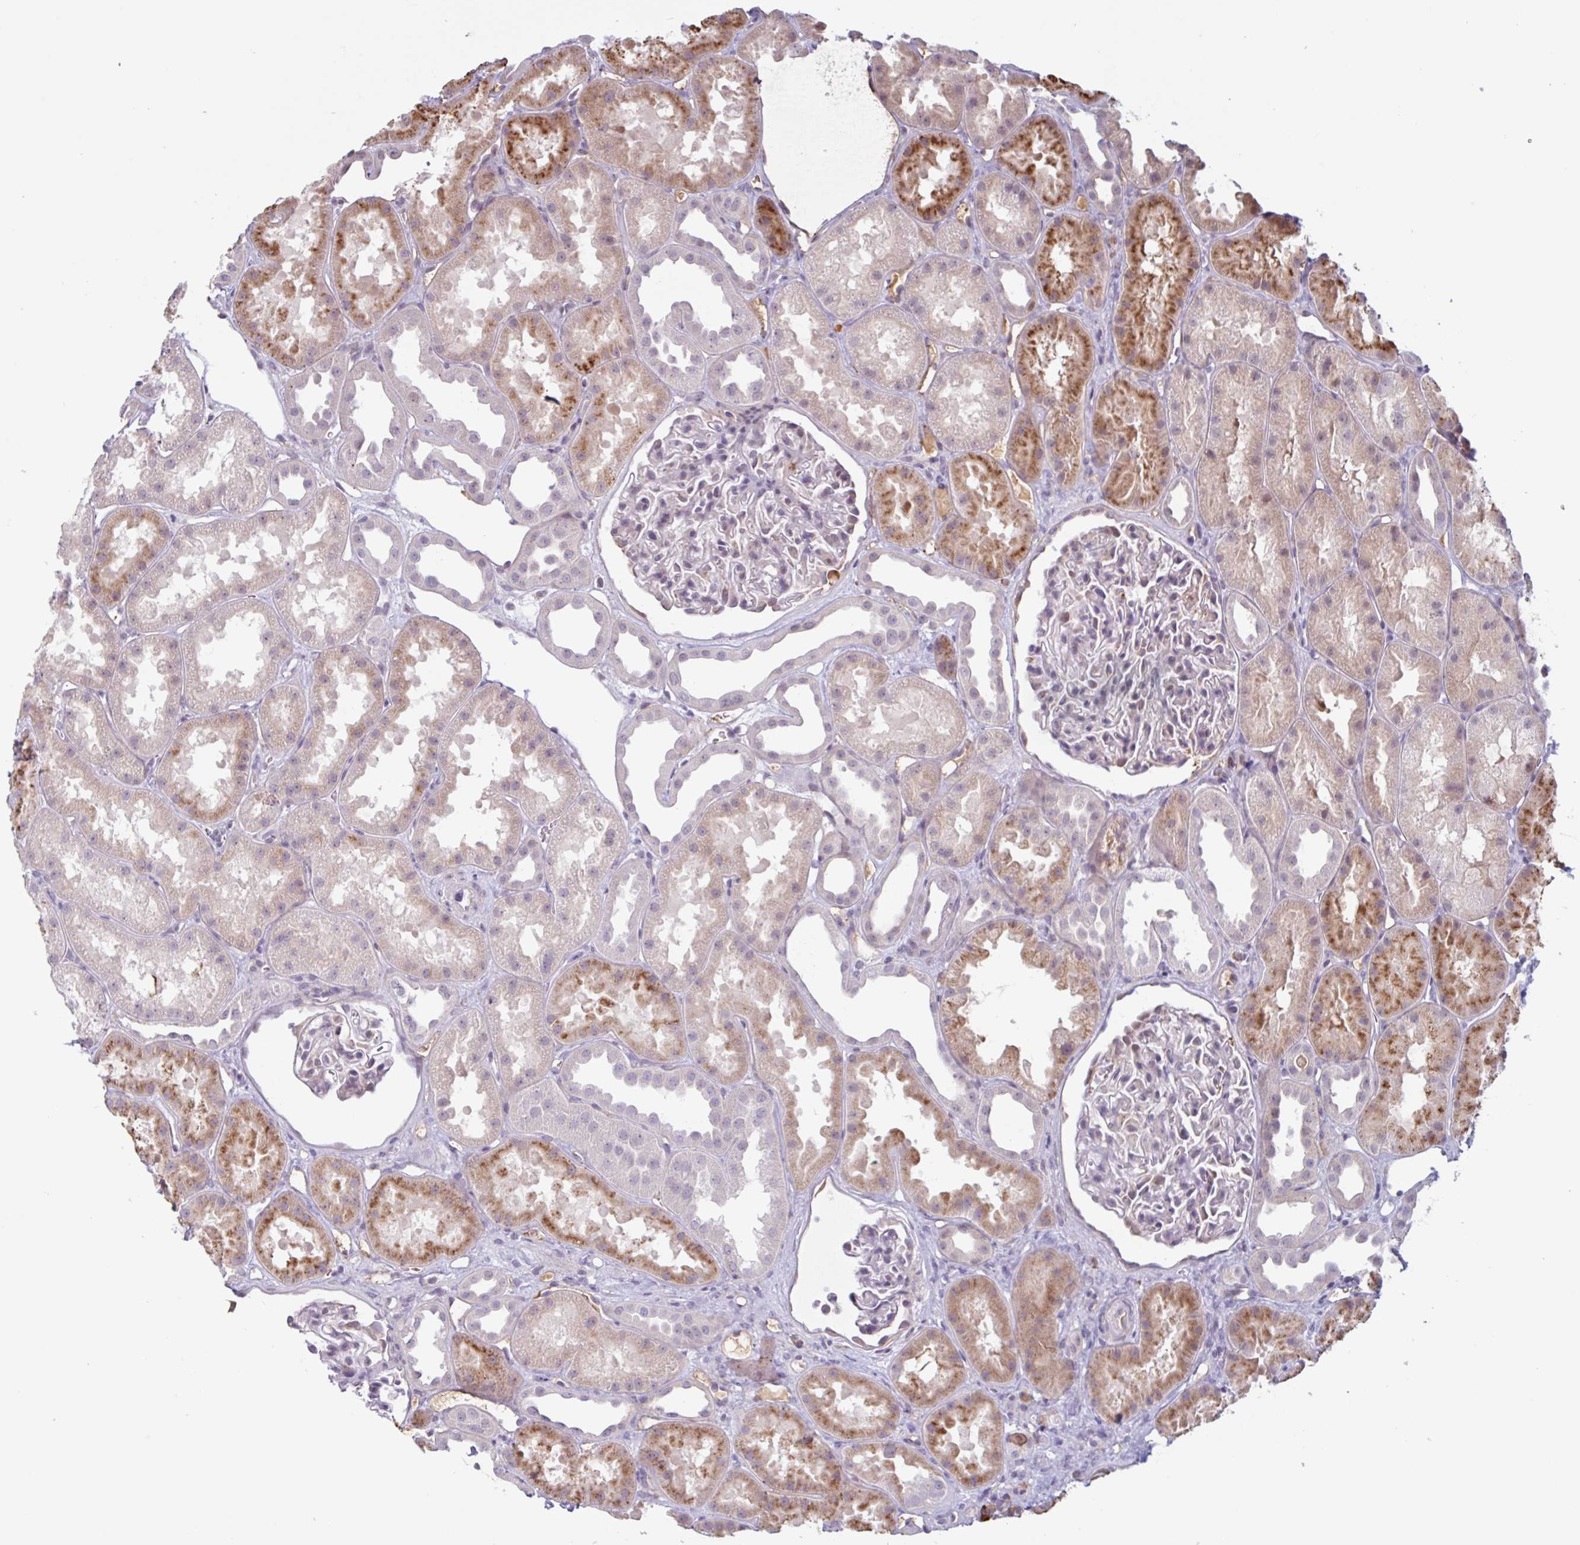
{"staining": {"intensity": "weak", "quantity": "<25%", "location": "cytoplasmic/membranous"}, "tissue": "kidney", "cell_type": "Cells in glomeruli", "image_type": "normal", "snomed": [{"axis": "morphology", "description": "Normal tissue, NOS"}, {"axis": "topography", "description": "Kidney"}], "caption": "This is an immunohistochemistry (IHC) image of benign kidney. There is no positivity in cells in glomeruli.", "gene": "TAF1D", "patient": {"sex": "male", "age": 61}}